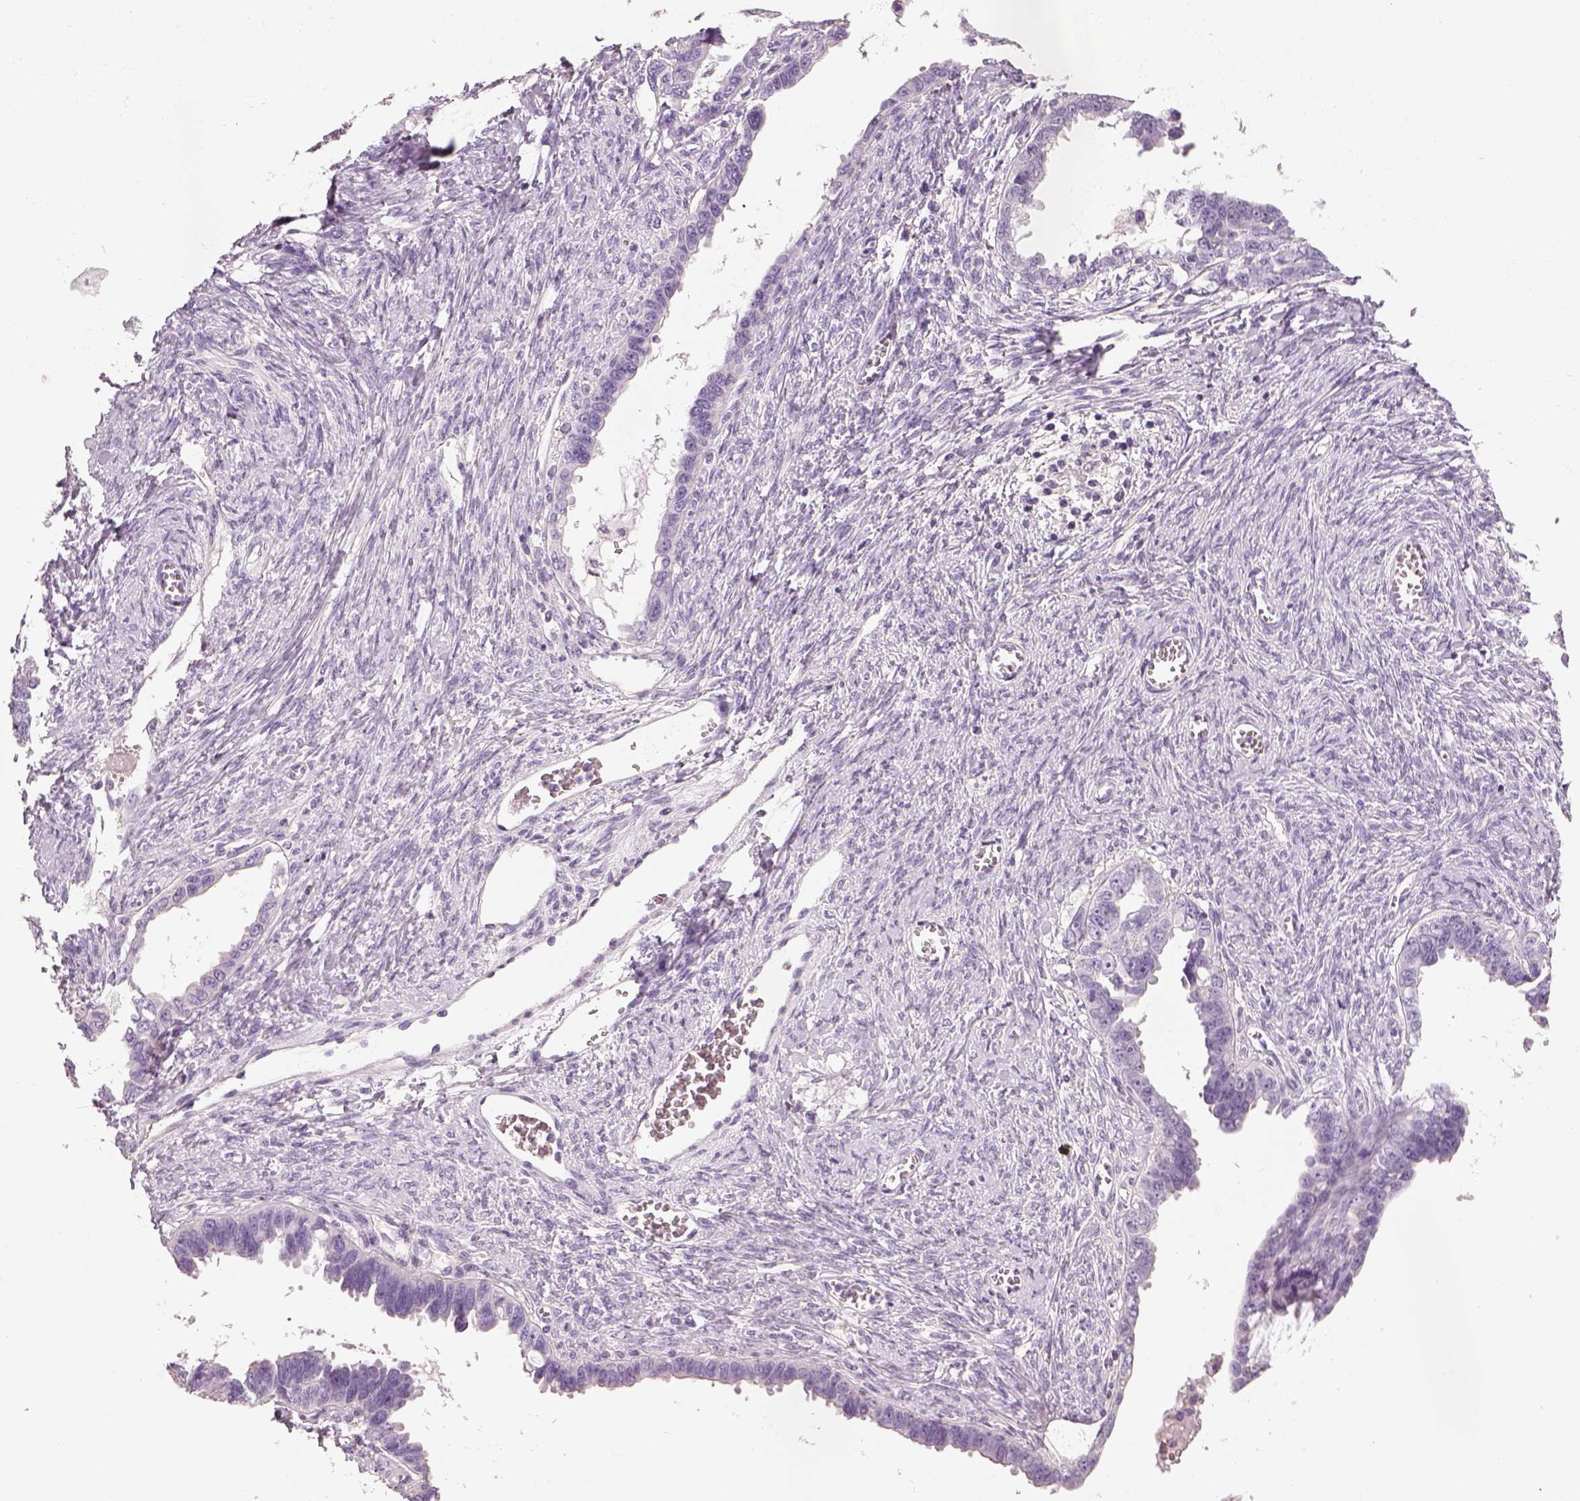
{"staining": {"intensity": "negative", "quantity": "none", "location": "none"}, "tissue": "ovarian cancer", "cell_type": "Tumor cells", "image_type": "cancer", "snomed": [{"axis": "morphology", "description": "Cystadenocarcinoma, serous, NOS"}, {"axis": "topography", "description": "Ovary"}], "caption": "Immunohistochemical staining of ovarian cancer exhibits no significant expression in tumor cells.", "gene": "OTUD6A", "patient": {"sex": "female", "age": 69}}